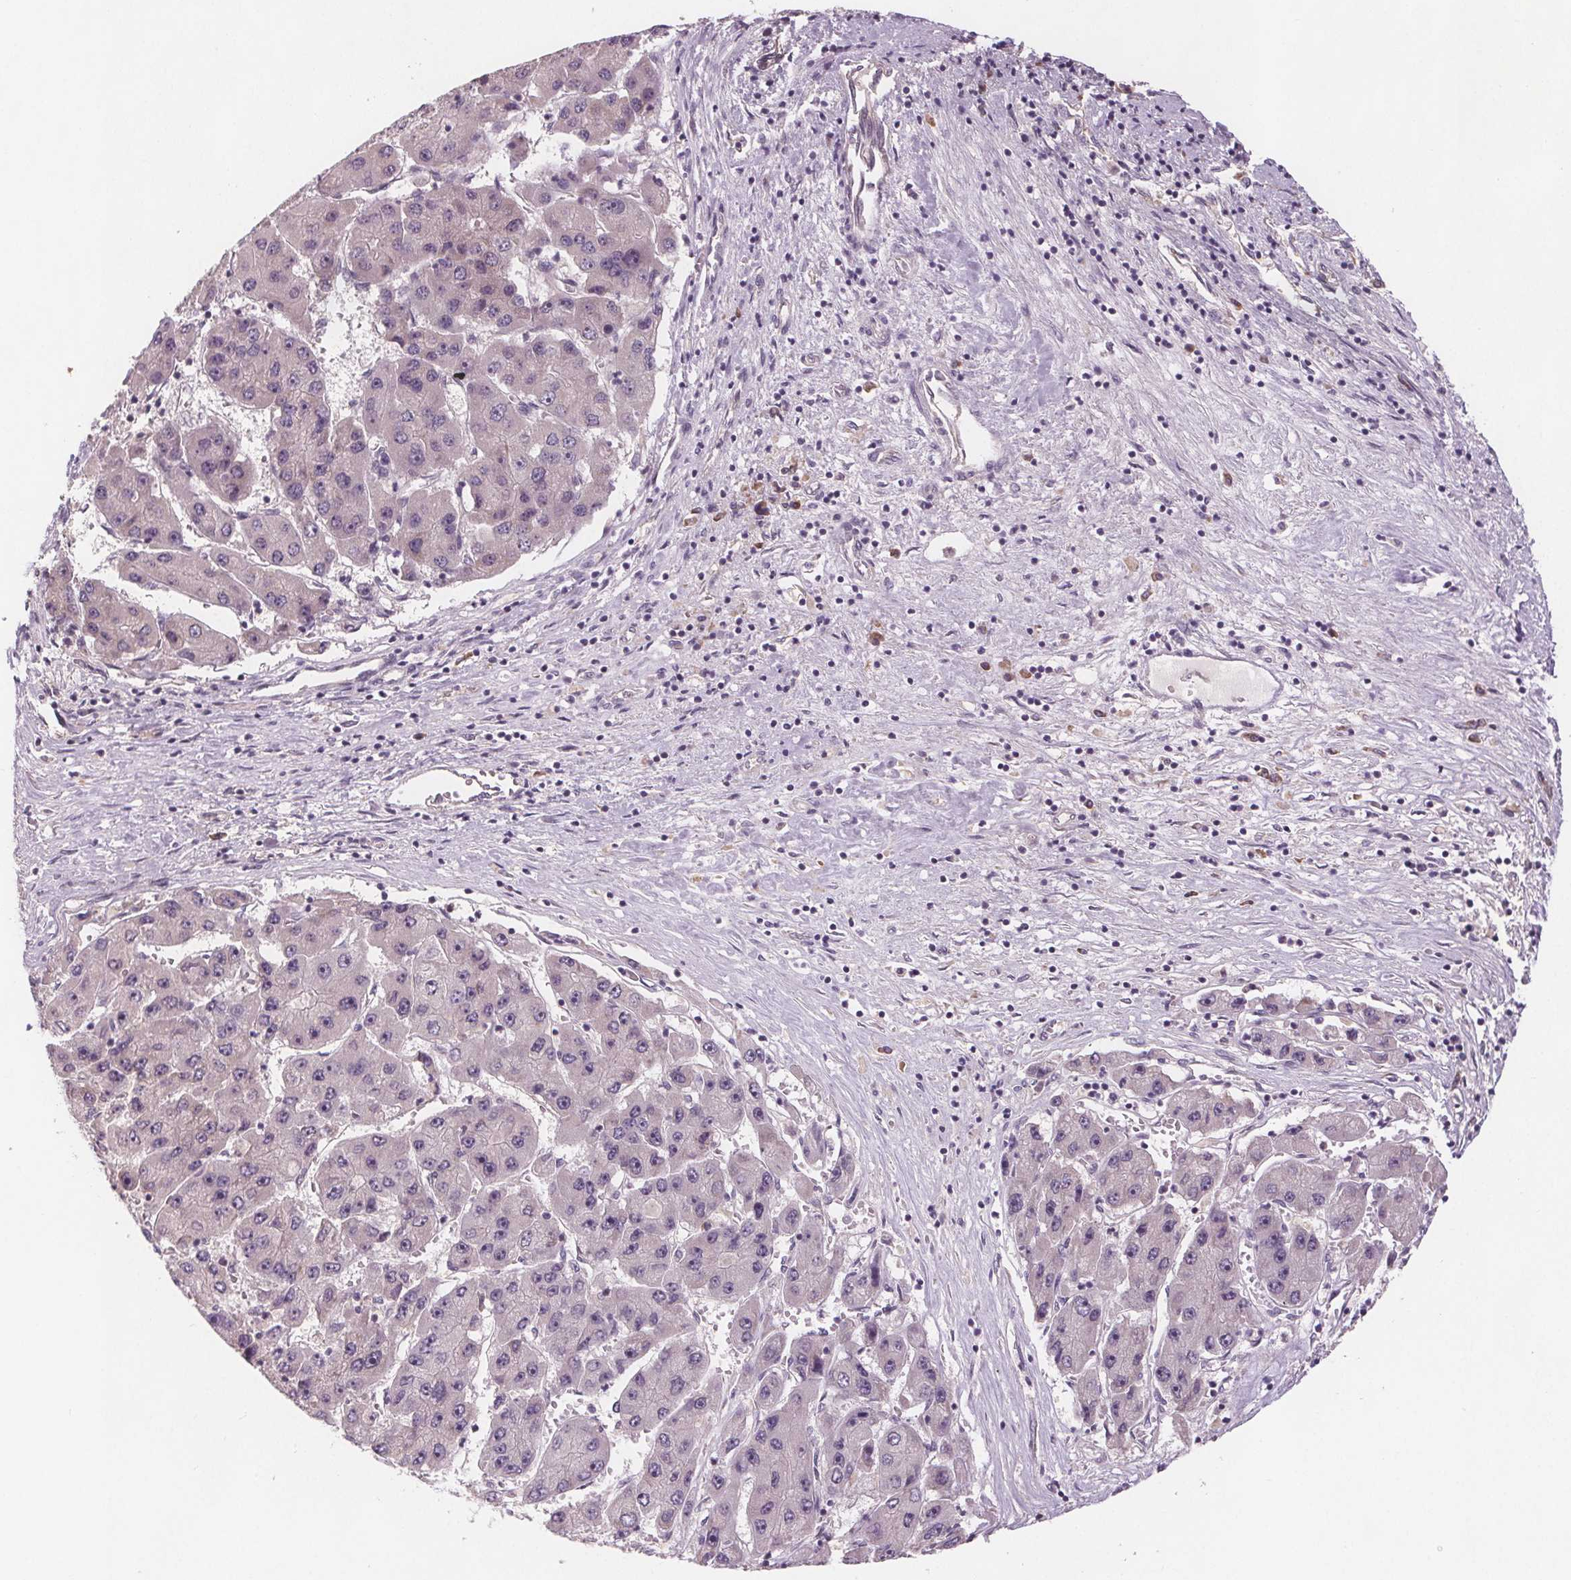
{"staining": {"intensity": "negative", "quantity": "none", "location": "none"}, "tissue": "liver cancer", "cell_type": "Tumor cells", "image_type": "cancer", "snomed": [{"axis": "morphology", "description": "Carcinoma, Hepatocellular, NOS"}, {"axis": "topography", "description": "Liver"}], "caption": "High magnification brightfield microscopy of liver cancer (hepatocellular carcinoma) stained with DAB (brown) and counterstained with hematoxylin (blue): tumor cells show no significant staining.", "gene": "TMEM80", "patient": {"sex": "female", "age": 61}}